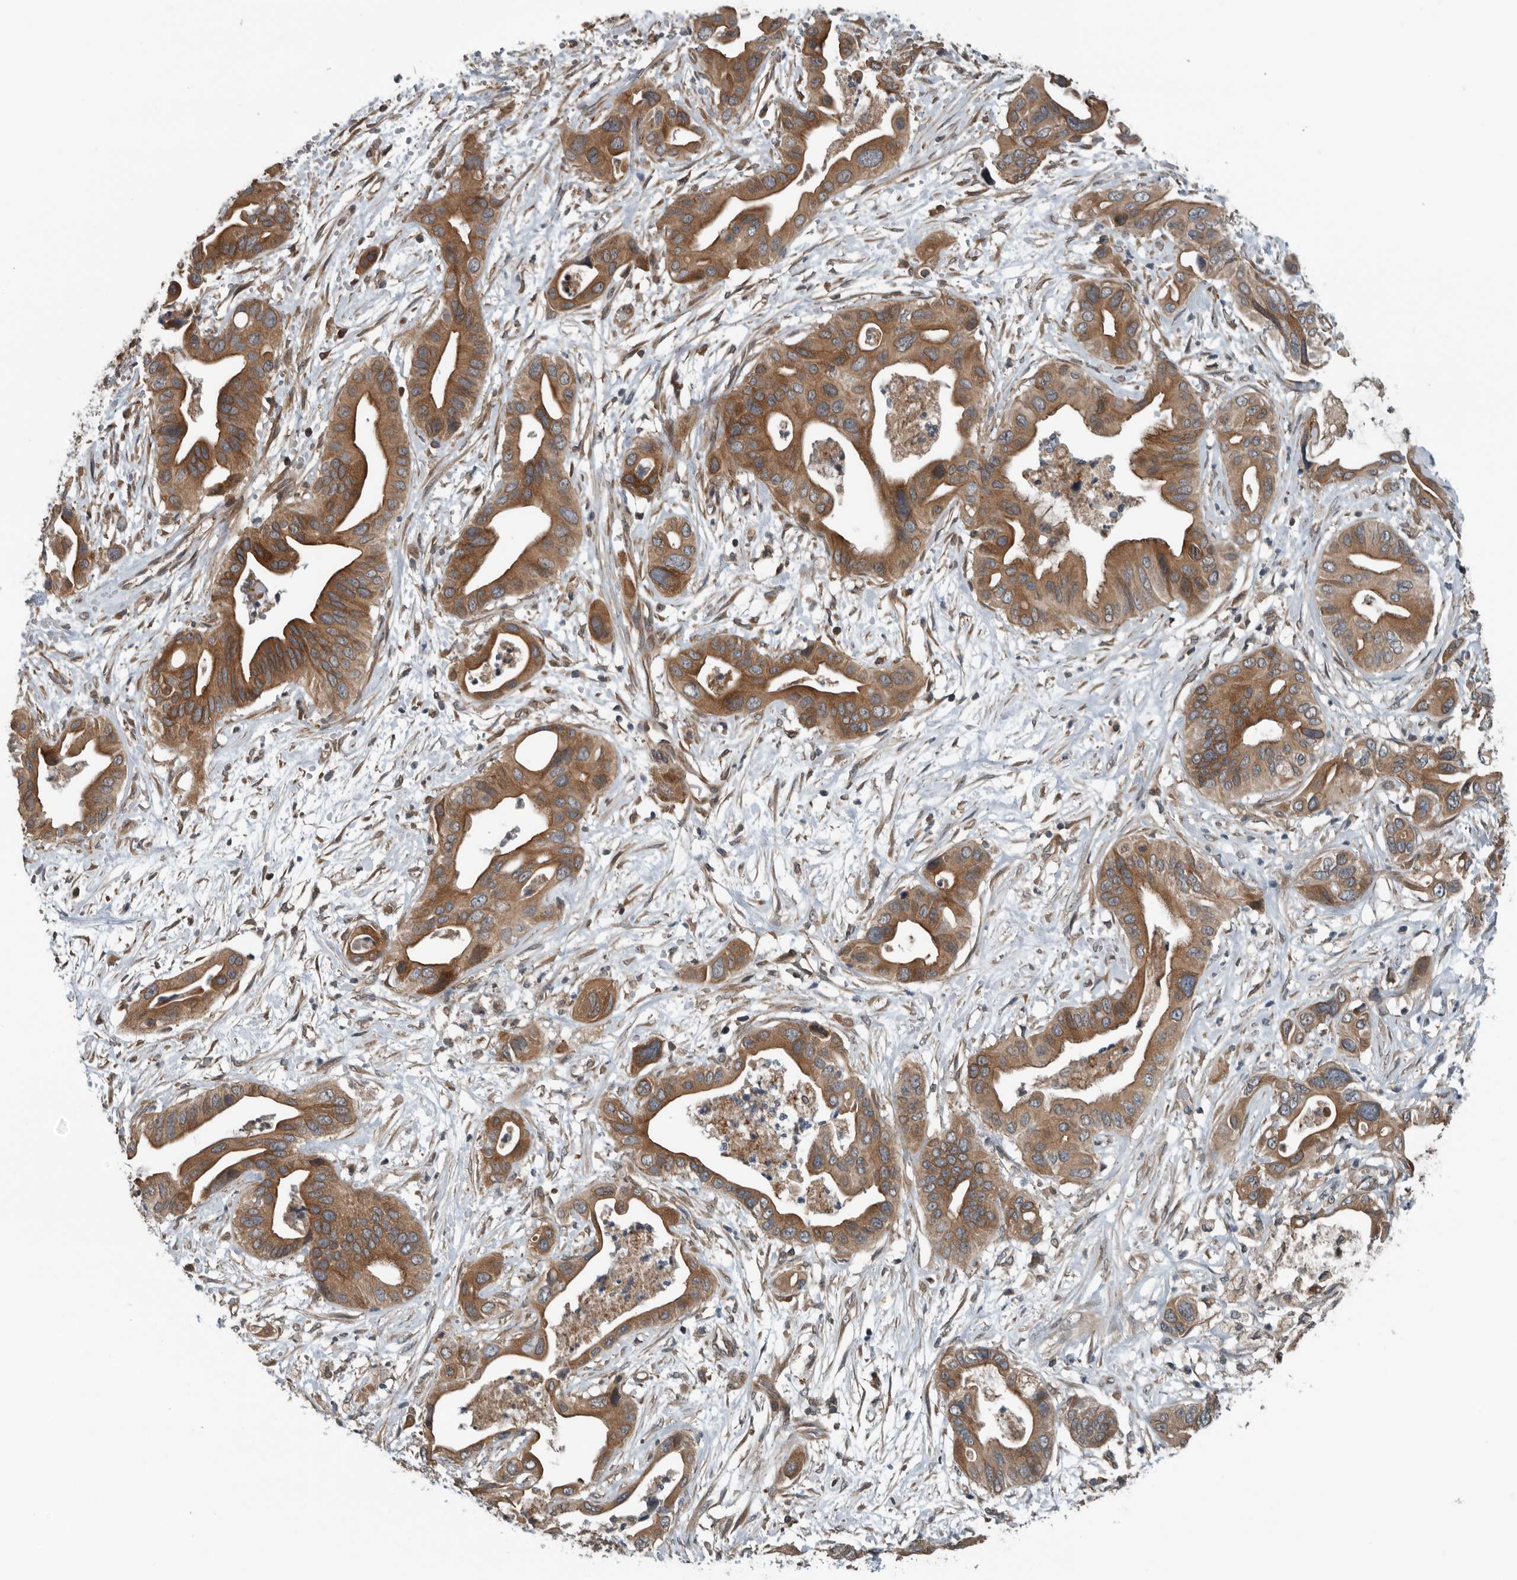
{"staining": {"intensity": "moderate", "quantity": ">75%", "location": "cytoplasmic/membranous"}, "tissue": "pancreatic cancer", "cell_type": "Tumor cells", "image_type": "cancer", "snomed": [{"axis": "morphology", "description": "Adenocarcinoma, NOS"}, {"axis": "topography", "description": "Pancreas"}], "caption": "Adenocarcinoma (pancreatic) was stained to show a protein in brown. There is medium levels of moderate cytoplasmic/membranous staining in approximately >75% of tumor cells.", "gene": "AMFR", "patient": {"sex": "male", "age": 66}}